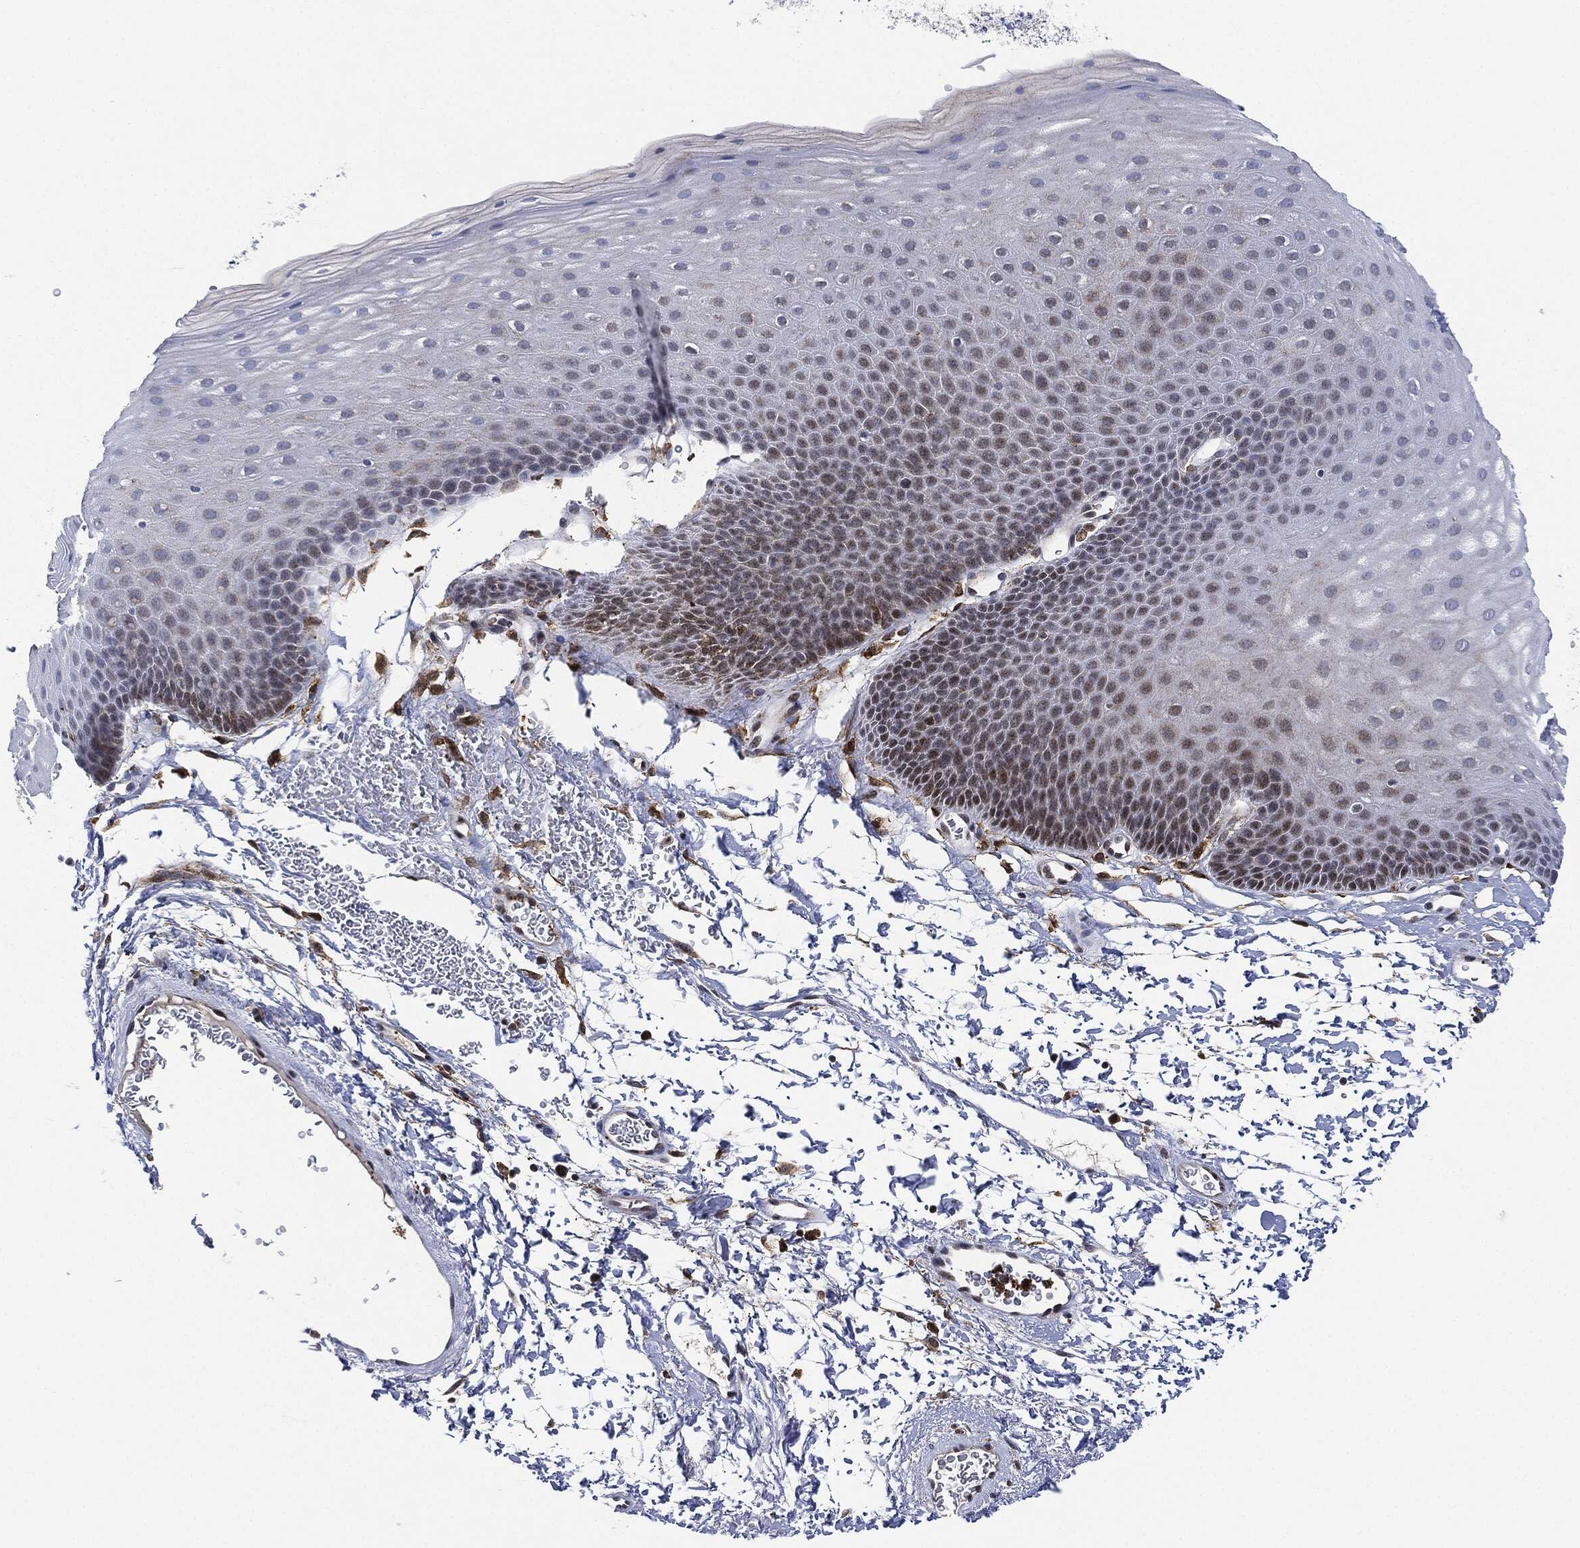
{"staining": {"intensity": "moderate", "quantity": "<25%", "location": "nuclear"}, "tissue": "skin", "cell_type": "Epidermal cells", "image_type": "normal", "snomed": [{"axis": "morphology", "description": "Normal tissue, NOS"}, {"axis": "topography", "description": "Anal"}], "caption": "Protein staining of benign skin exhibits moderate nuclear staining in approximately <25% of epidermal cells. The protein of interest is shown in brown color, while the nuclei are stained blue.", "gene": "NANOS3", "patient": {"sex": "male", "age": 53}}